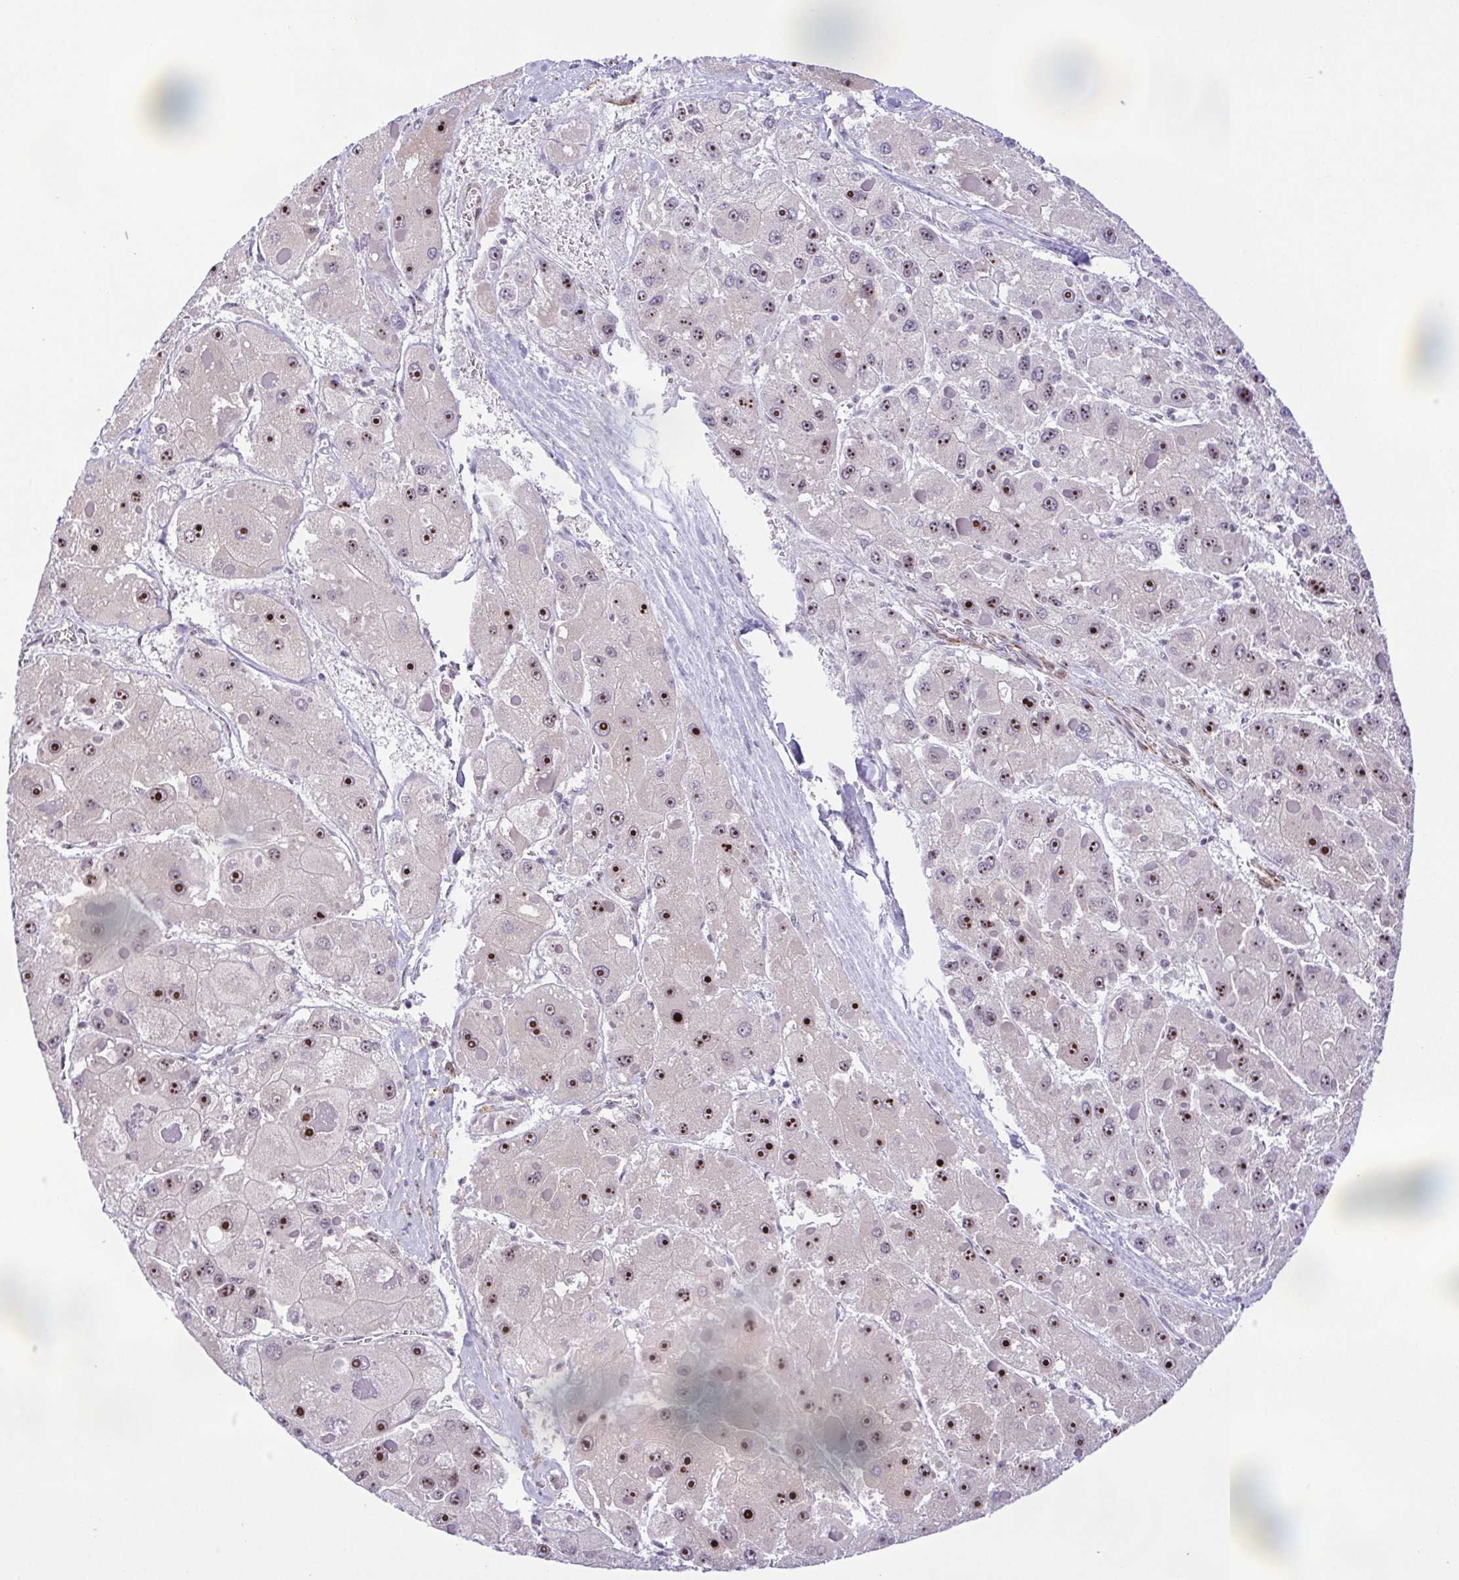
{"staining": {"intensity": "strong", "quantity": "25%-75%", "location": "nuclear"}, "tissue": "liver cancer", "cell_type": "Tumor cells", "image_type": "cancer", "snomed": [{"axis": "morphology", "description": "Carcinoma, Hepatocellular, NOS"}, {"axis": "topography", "description": "Liver"}], "caption": "Immunohistochemical staining of liver hepatocellular carcinoma demonstrates high levels of strong nuclear protein positivity in about 25%-75% of tumor cells.", "gene": "RSL24D1", "patient": {"sex": "female", "age": 73}}